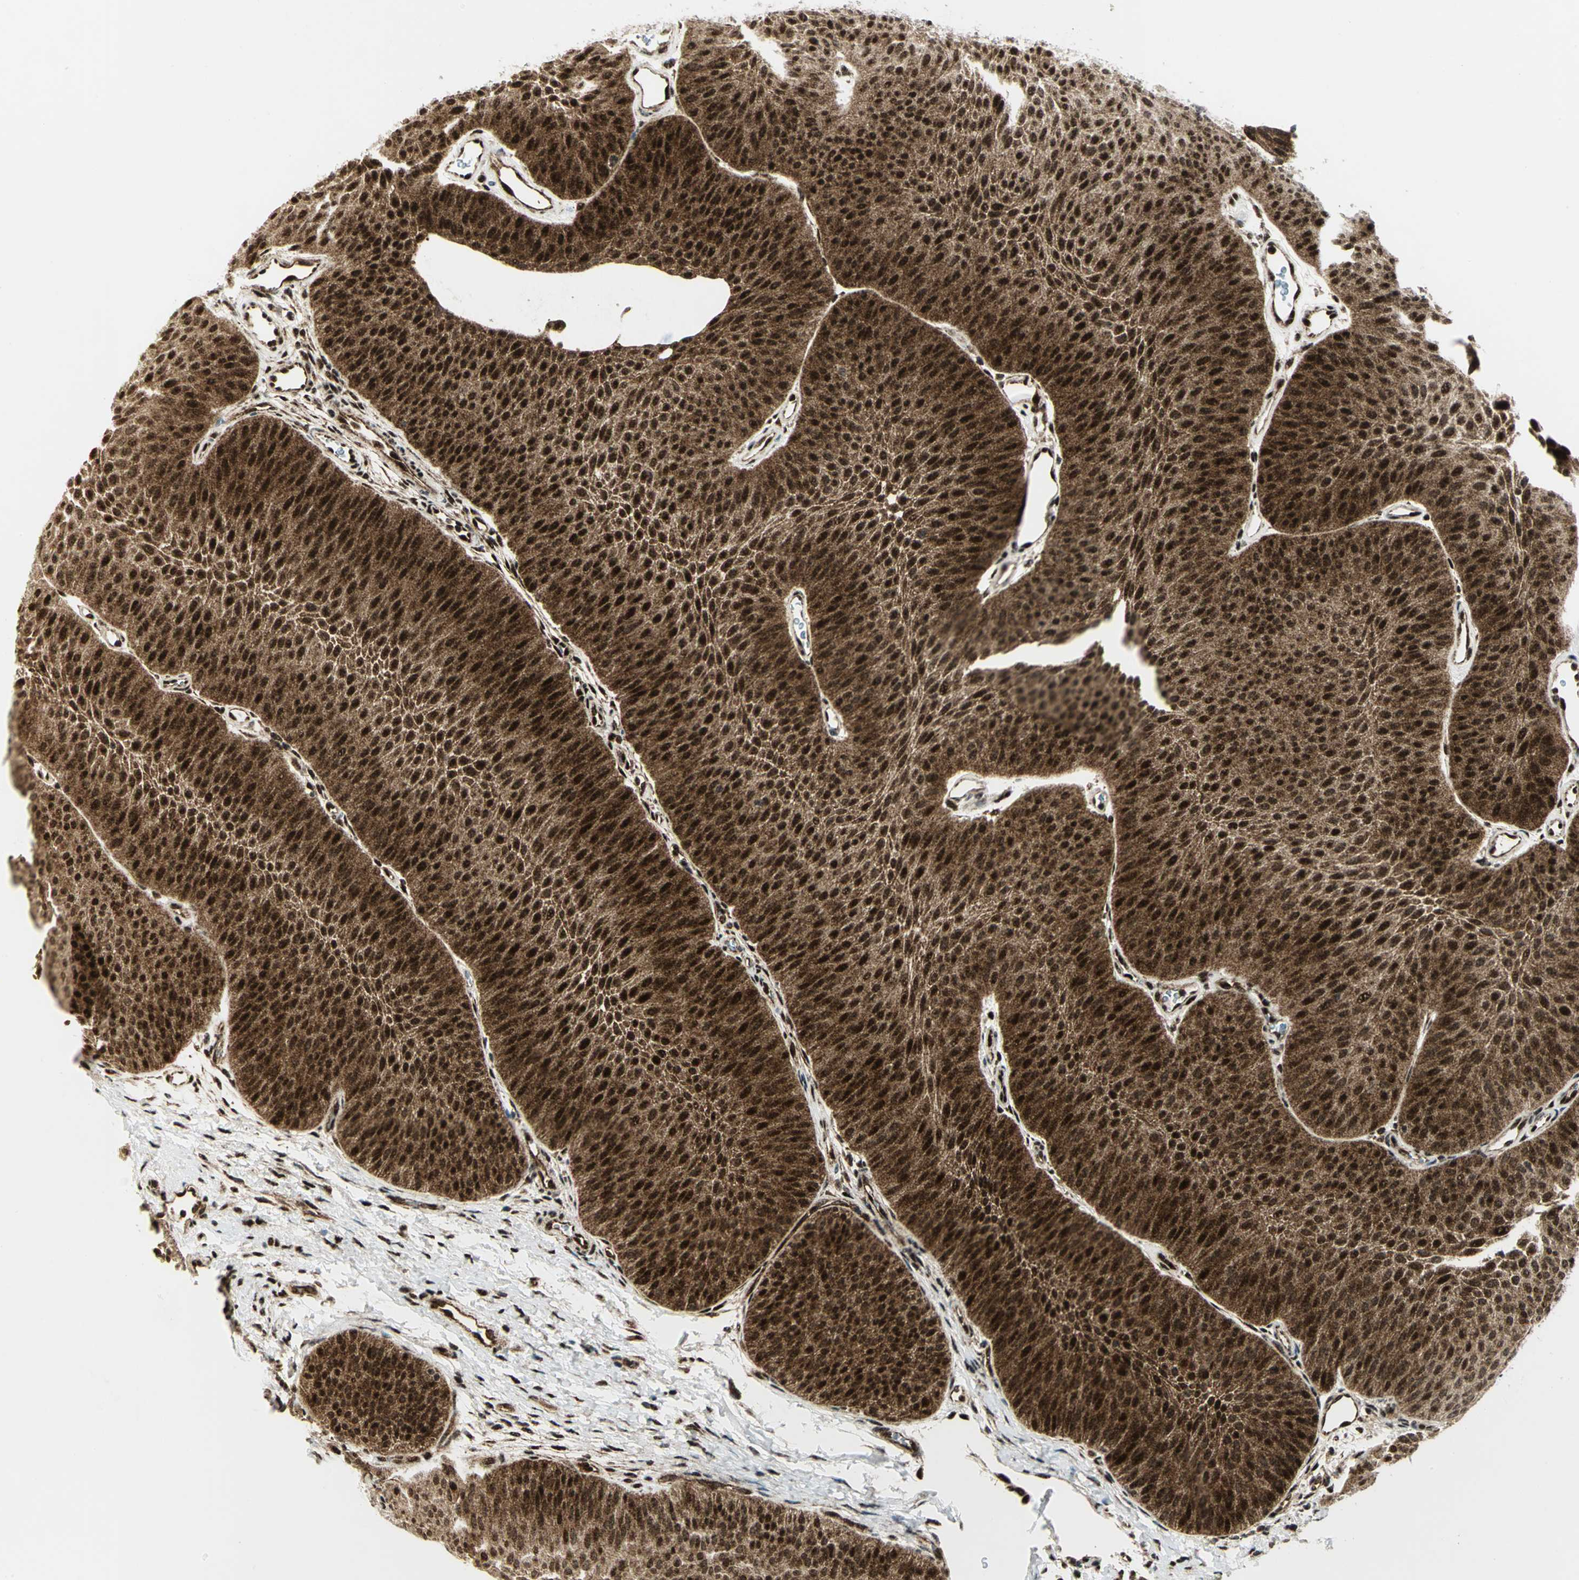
{"staining": {"intensity": "strong", "quantity": ">75%", "location": "cytoplasmic/membranous,nuclear"}, "tissue": "urothelial cancer", "cell_type": "Tumor cells", "image_type": "cancer", "snomed": [{"axis": "morphology", "description": "Urothelial carcinoma, Low grade"}, {"axis": "topography", "description": "Urinary bladder"}], "caption": "This is a photomicrograph of immunohistochemistry (IHC) staining of low-grade urothelial carcinoma, which shows strong positivity in the cytoplasmic/membranous and nuclear of tumor cells.", "gene": "COPS5", "patient": {"sex": "female", "age": 60}}